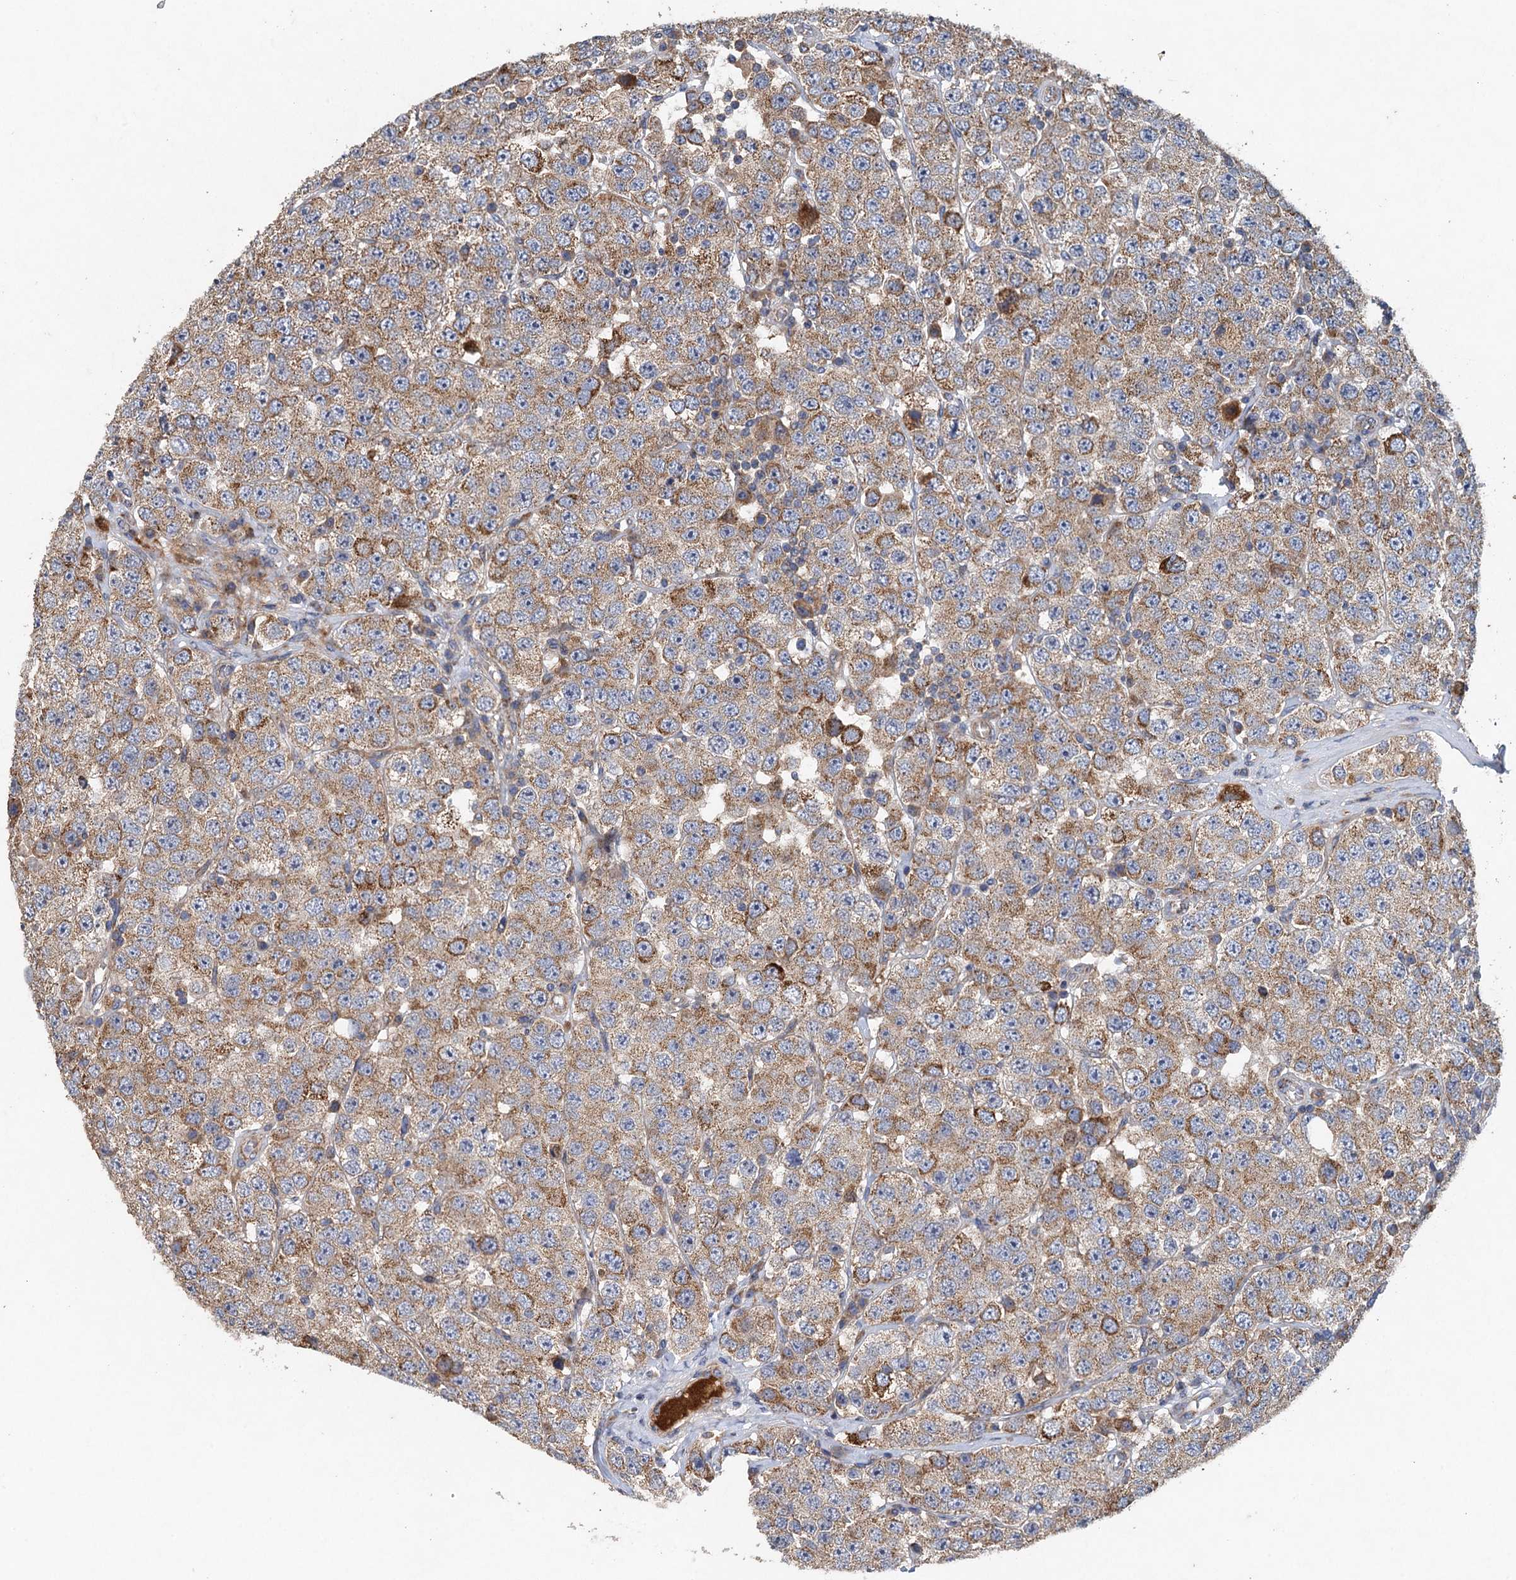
{"staining": {"intensity": "moderate", "quantity": ">75%", "location": "cytoplasmic/membranous"}, "tissue": "testis cancer", "cell_type": "Tumor cells", "image_type": "cancer", "snomed": [{"axis": "morphology", "description": "Seminoma, NOS"}, {"axis": "topography", "description": "Testis"}], "caption": "Immunohistochemical staining of human testis cancer (seminoma) displays moderate cytoplasmic/membranous protein staining in approximately >75% of tumor cells.", "gene": "BCS1L", "patient": {"sex": "male", "age": 28}}